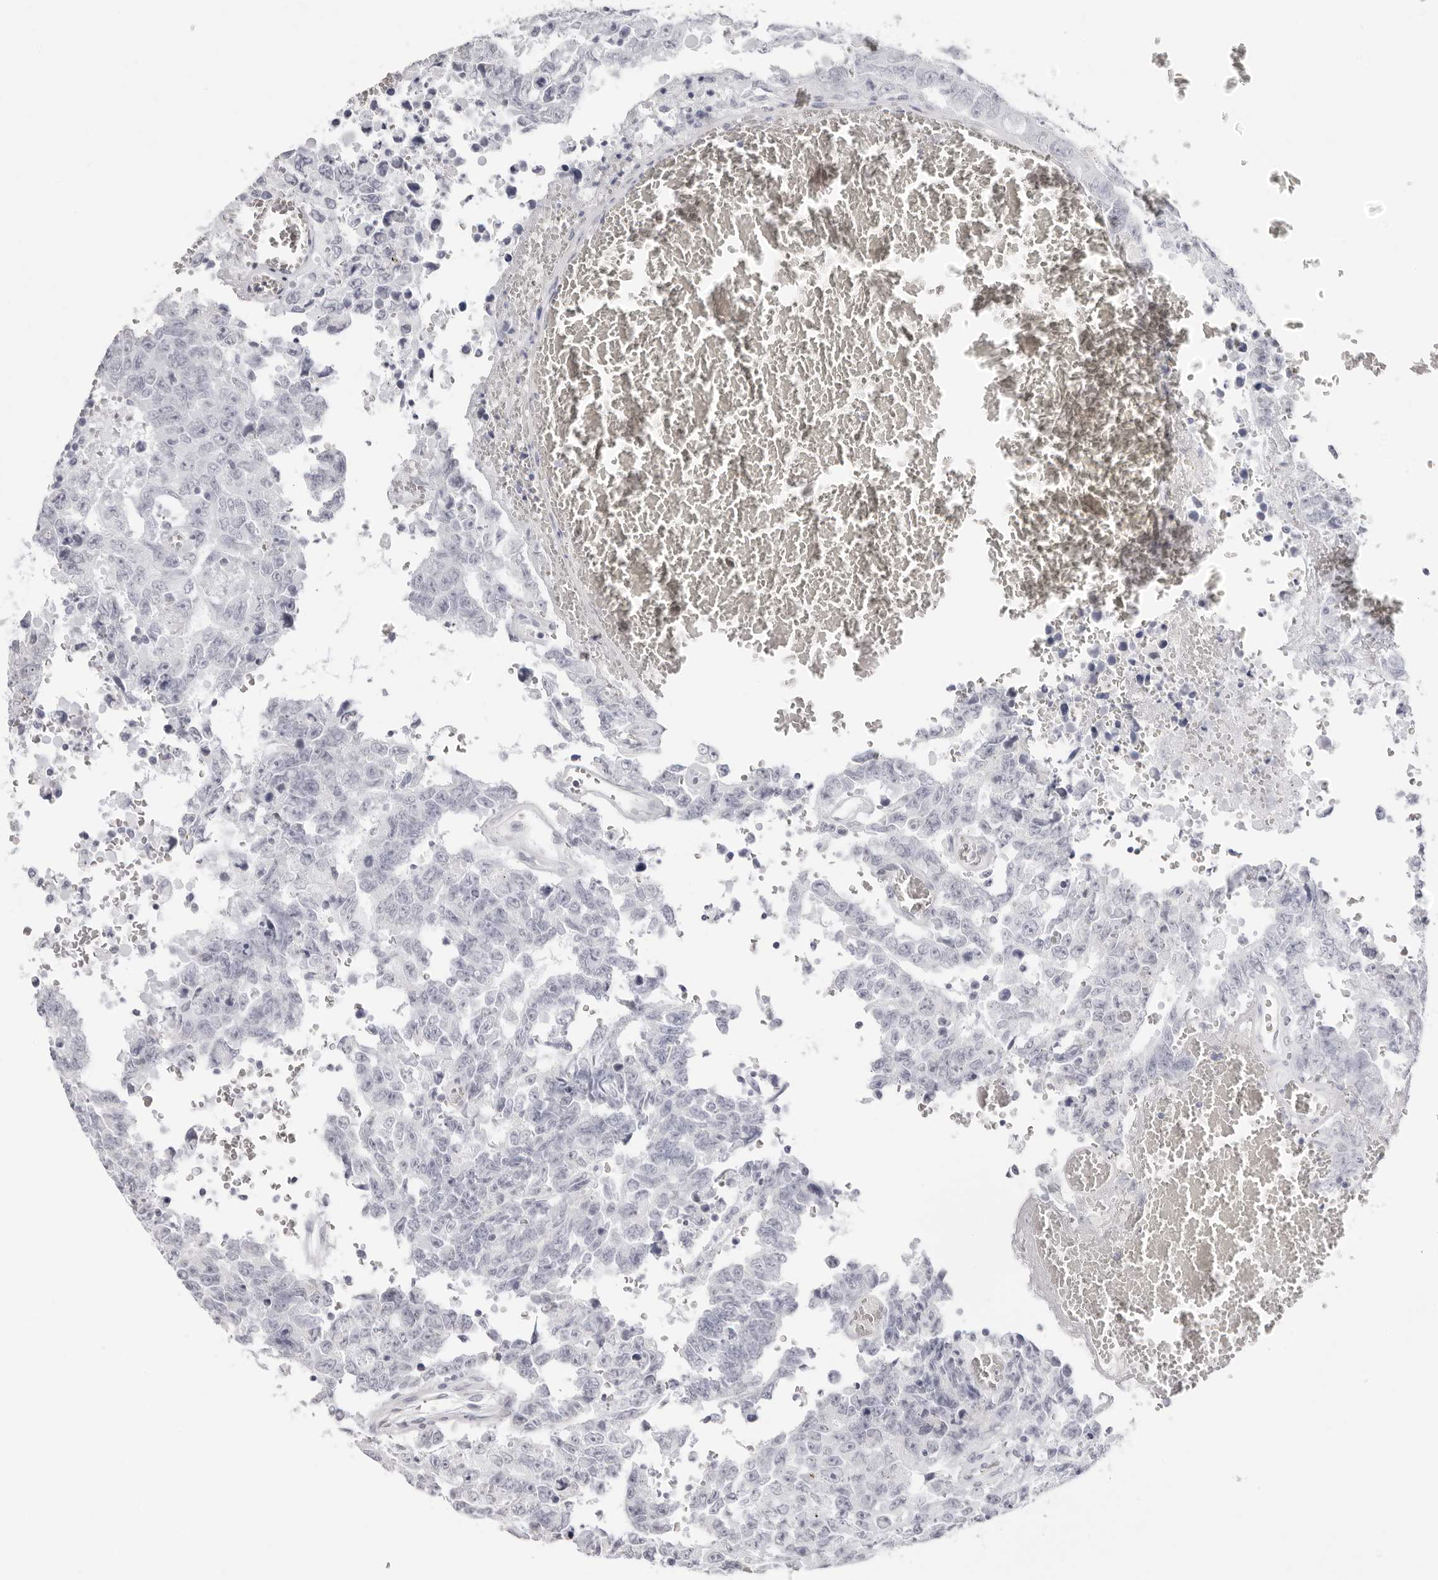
{"staining": {"intensity": "negative", "quantity": "none", "location": "none"}, "tissue": "testis cancer", "cell_type": "Tumor cells", "image_type": "cancer", "snomed": [{"axis": "morphology", "description": "Carcinoma, Embryonal, NOS"}, {"axis": "topography", "description": "Testis"}], "caption": "Testis cancer stained for a protein using immunohistochemistry (IHC) displays no positivity tumor cells.", "gene": "INSL3", "patient": {"sex": "male", "age": 26}}